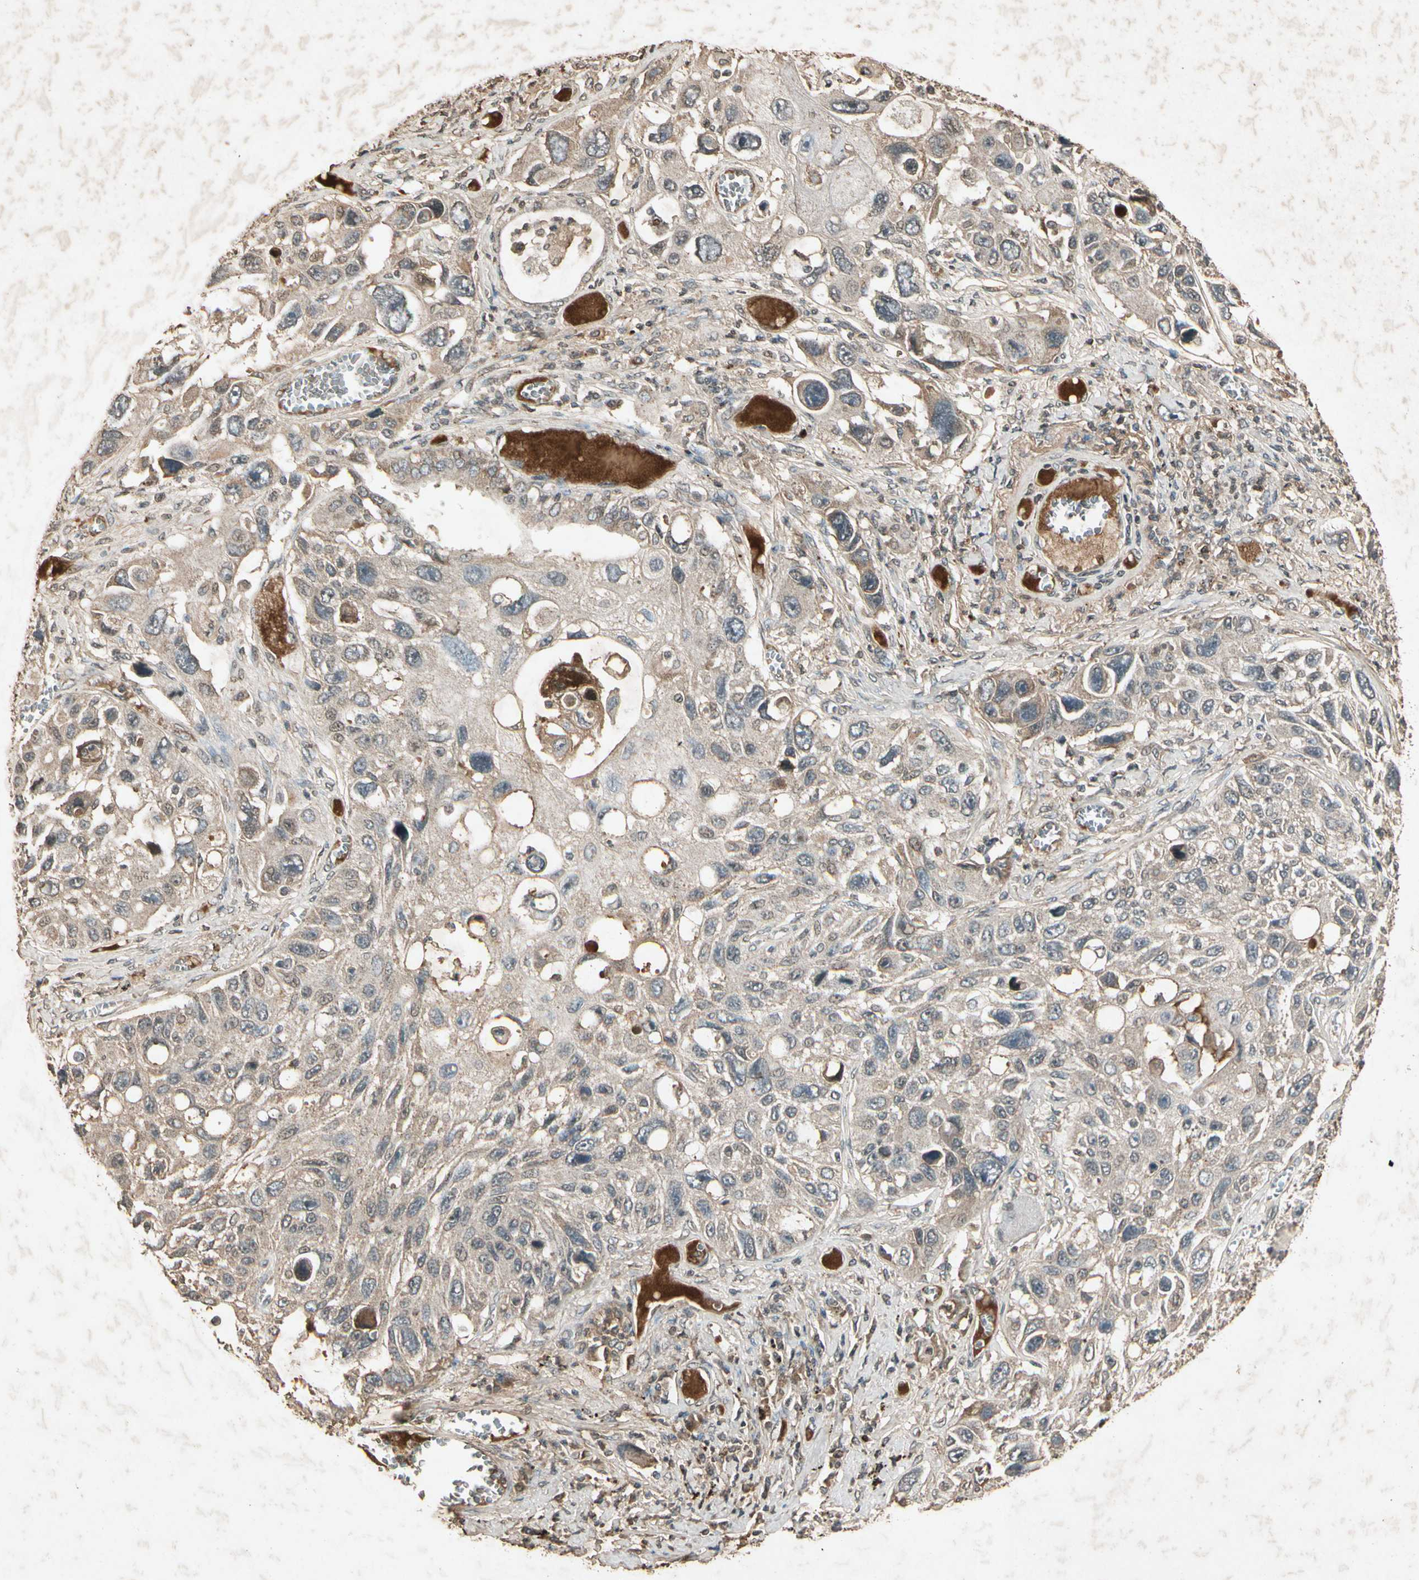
{"staining": {"intensity": "weak", "quantity": "25%-75%", "location": "cytoplasmic/membranous"}, "tissue": "lung cancer", "cell_type": "Tumor cells", "image_type": "cancer", "snomed": [{"axis": "morphology", "description": "Squamous cell carcinoma, NOS"}, {"axis": "topography", "description": "Lung"}], "caption": "Immunohistochemical staining of human squamous cell carcinoma (lung) exhibits weak cytoplasmic/membranous protein positivity in approximately 25%-75% of tumor cells.", "gene": "GC", "patient": {"sex": "male", "age": 71}}